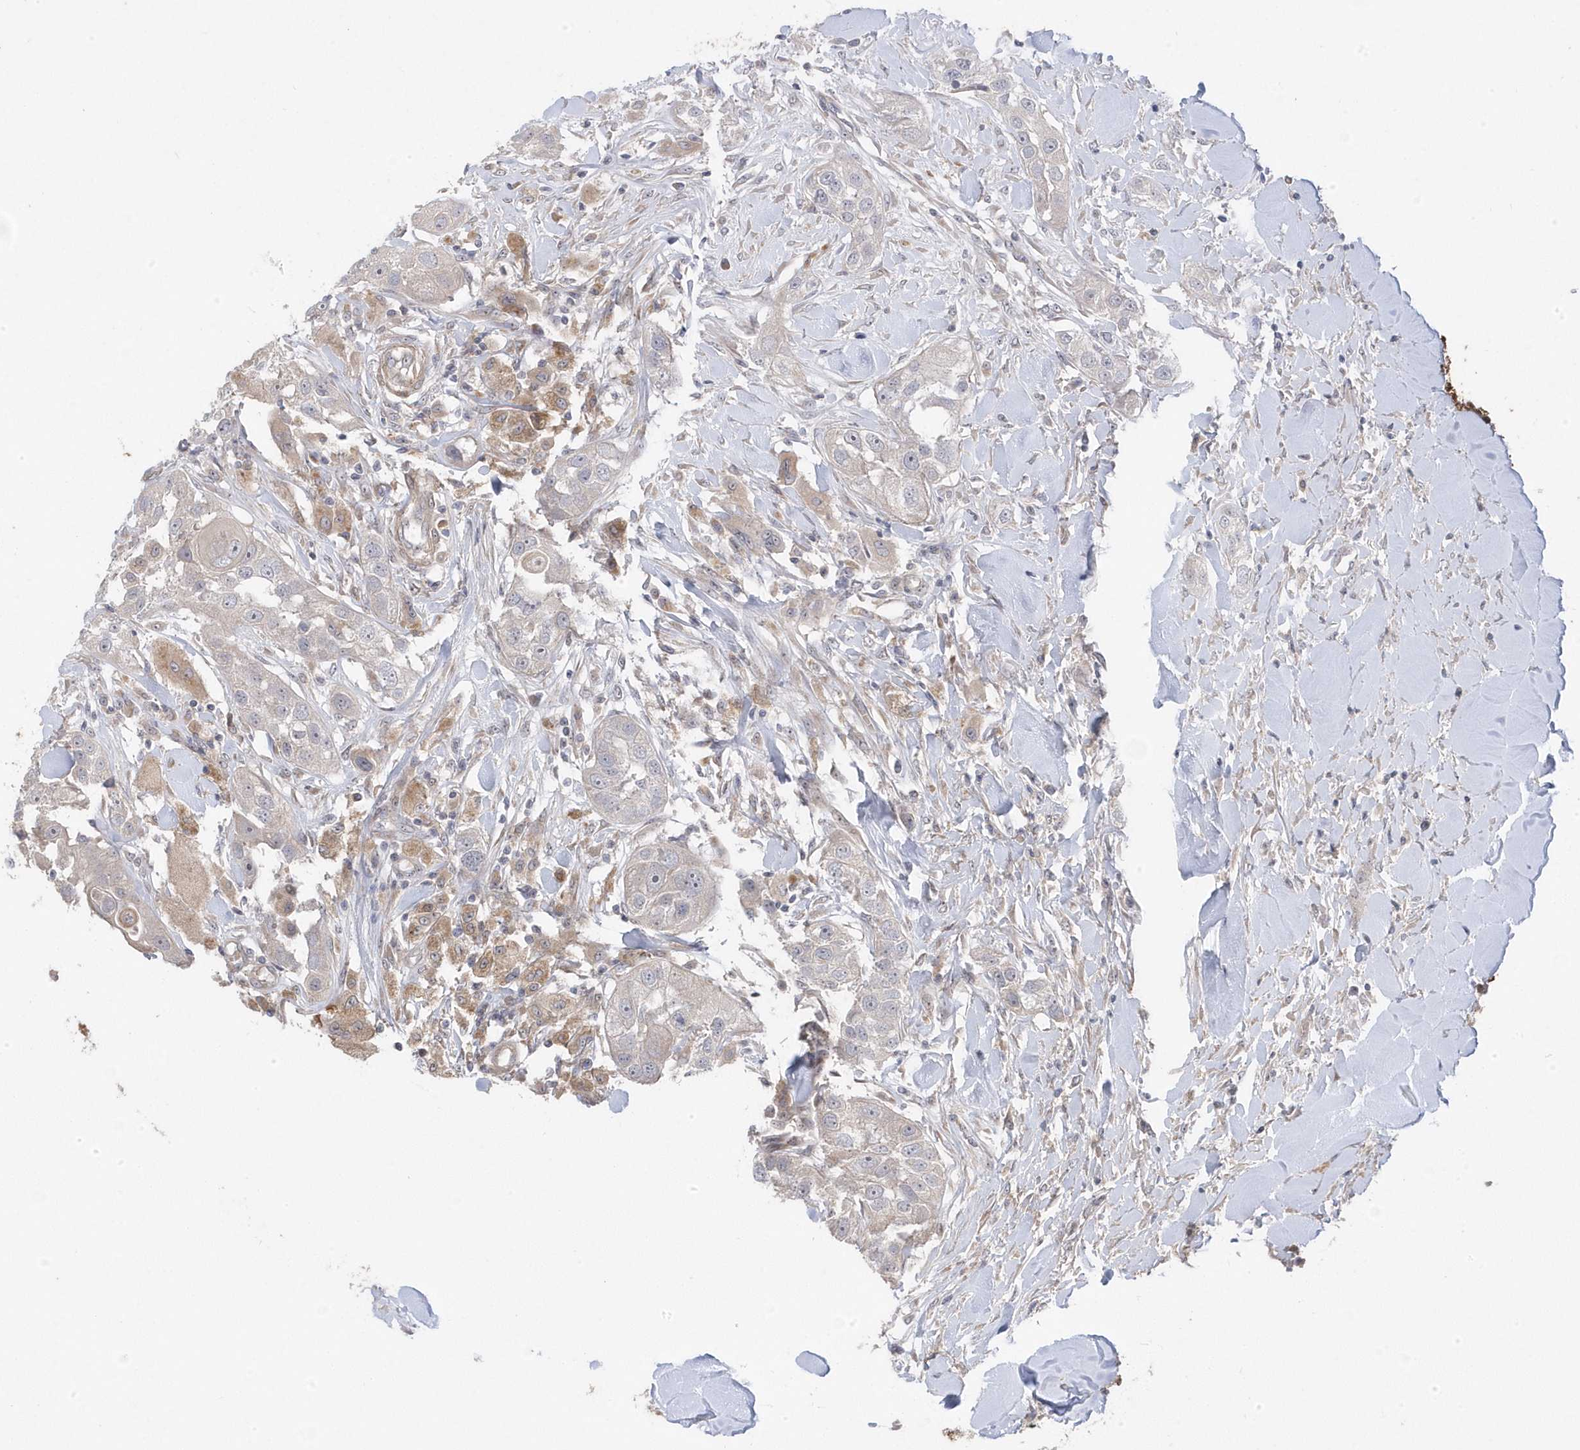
{"staining": {"intensity": "weak", "quantity": "<25%", "location": "cytoplasmic/membranous"}, "tissue": "head and neck cancer", "cell_type": "Tumor cells", "image_type": "cancer", "snomed": [{"axis": "morphology", "description": "Normal tissue, NOS"}, {"axis": "morphology", "description": "Squamous cell carcinoma, NOS"}, {"axis": "topography", "description": "Skeletal muscle"}, {"axis": "topography", "description": "Head-Neck"}], "caption": "Immunohistochemical staining of squamous cell carcinoma (head and neck) exhibits no significant expression in tumor cells. (Stains: DAB immunohistochemistry with hematoxylin counter stain, Microscopy: brightfield microscopy at high magnification).", "gene": "GTPBP6", "patient": {"sex": "male", "age": 51}}